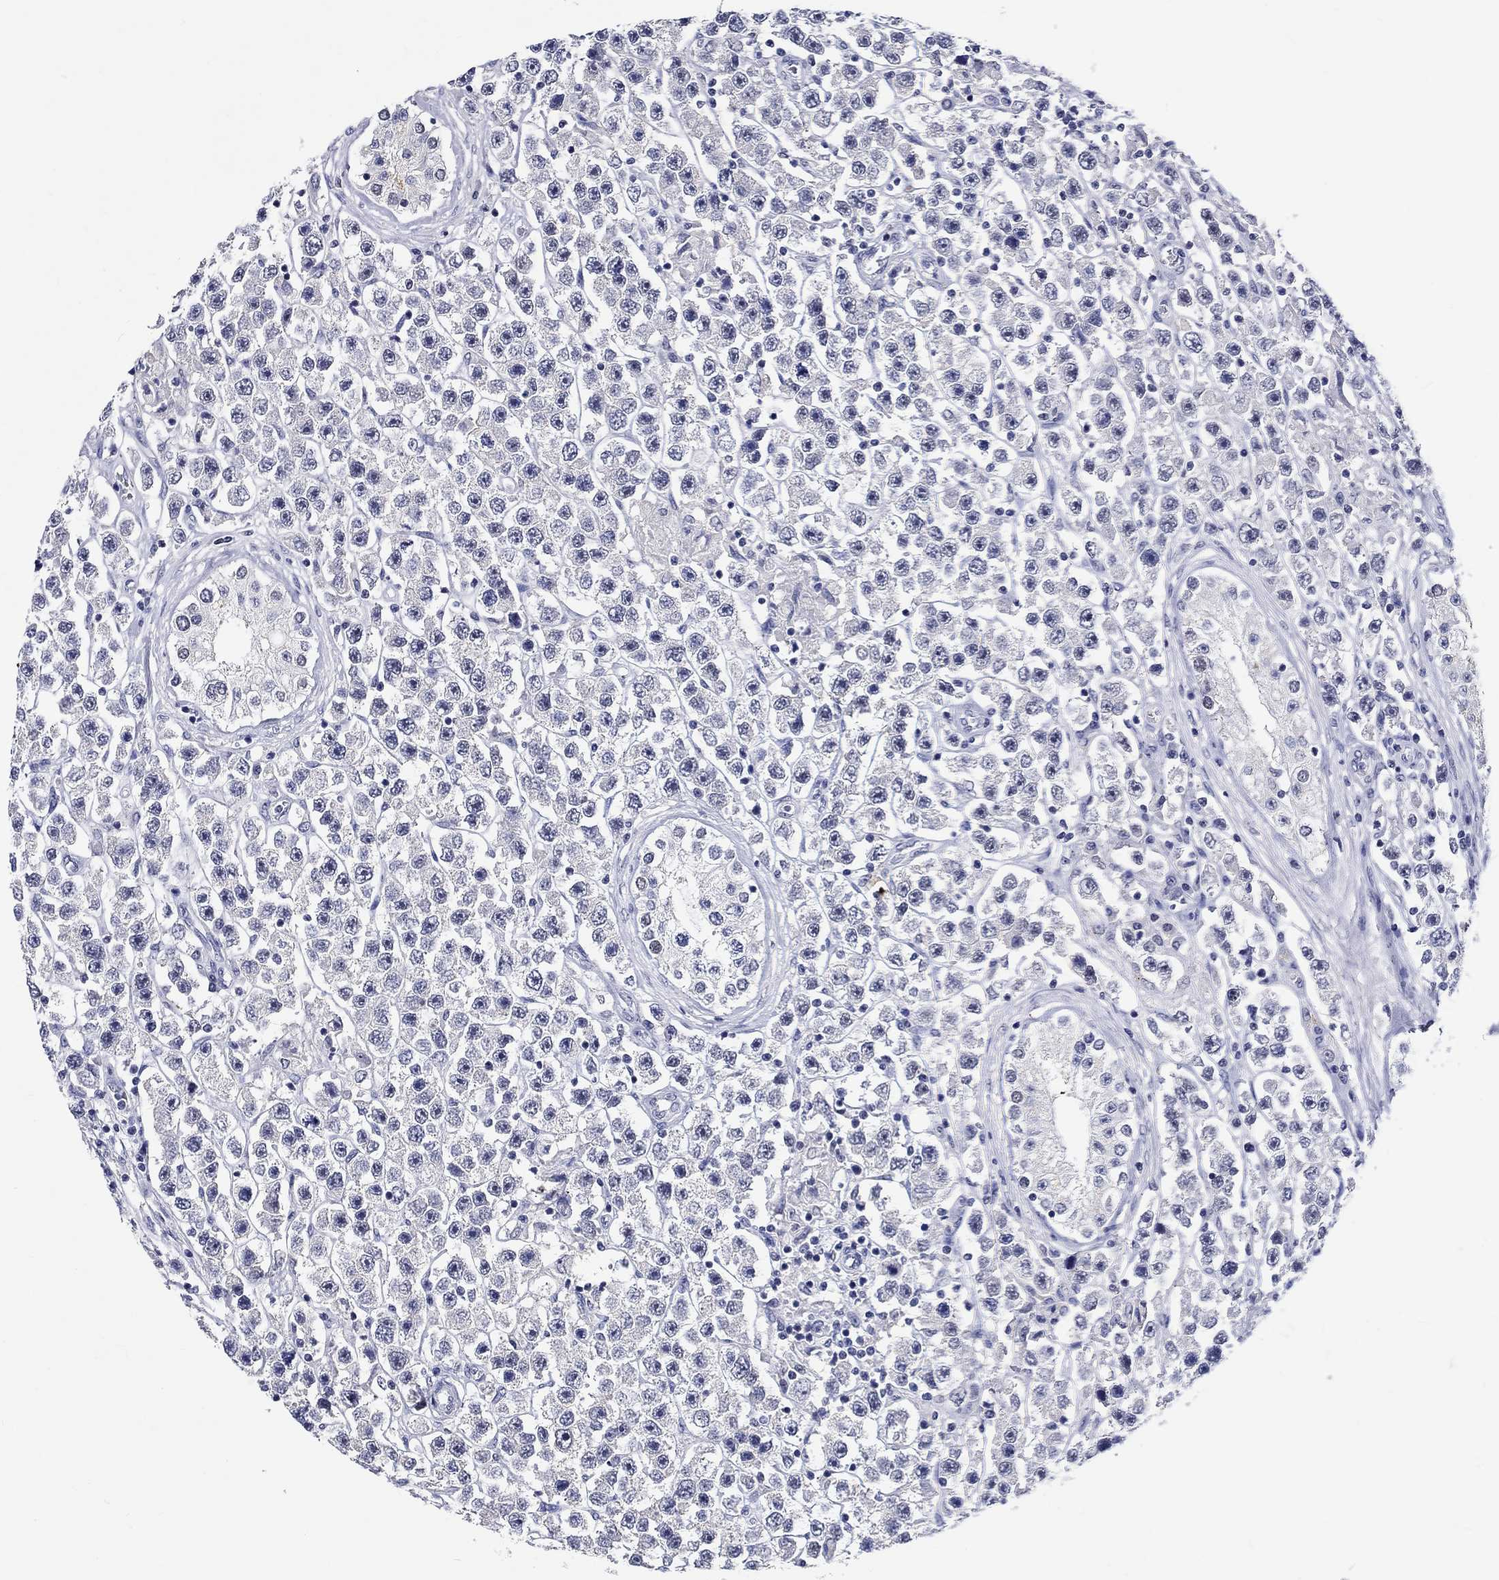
{"staining": {"intensity": "negative", "quantity": "none", "location": "none"}, "tissue": "testis cancer", "cell_type": "Tumor cells", "image_type": "cancer", "snomed": [{"axis": "morphology", "description": "Seminoma, NOS"}, {"axis": "topography", "description": "Testis"}], "caption": "IHC micrograph of human testis cancer (seminoma) stained for a protein (brown), which displays no staining in tumor cells.", "gene": "GRIN1", "patient": {"sex": "male", "age": 45}}